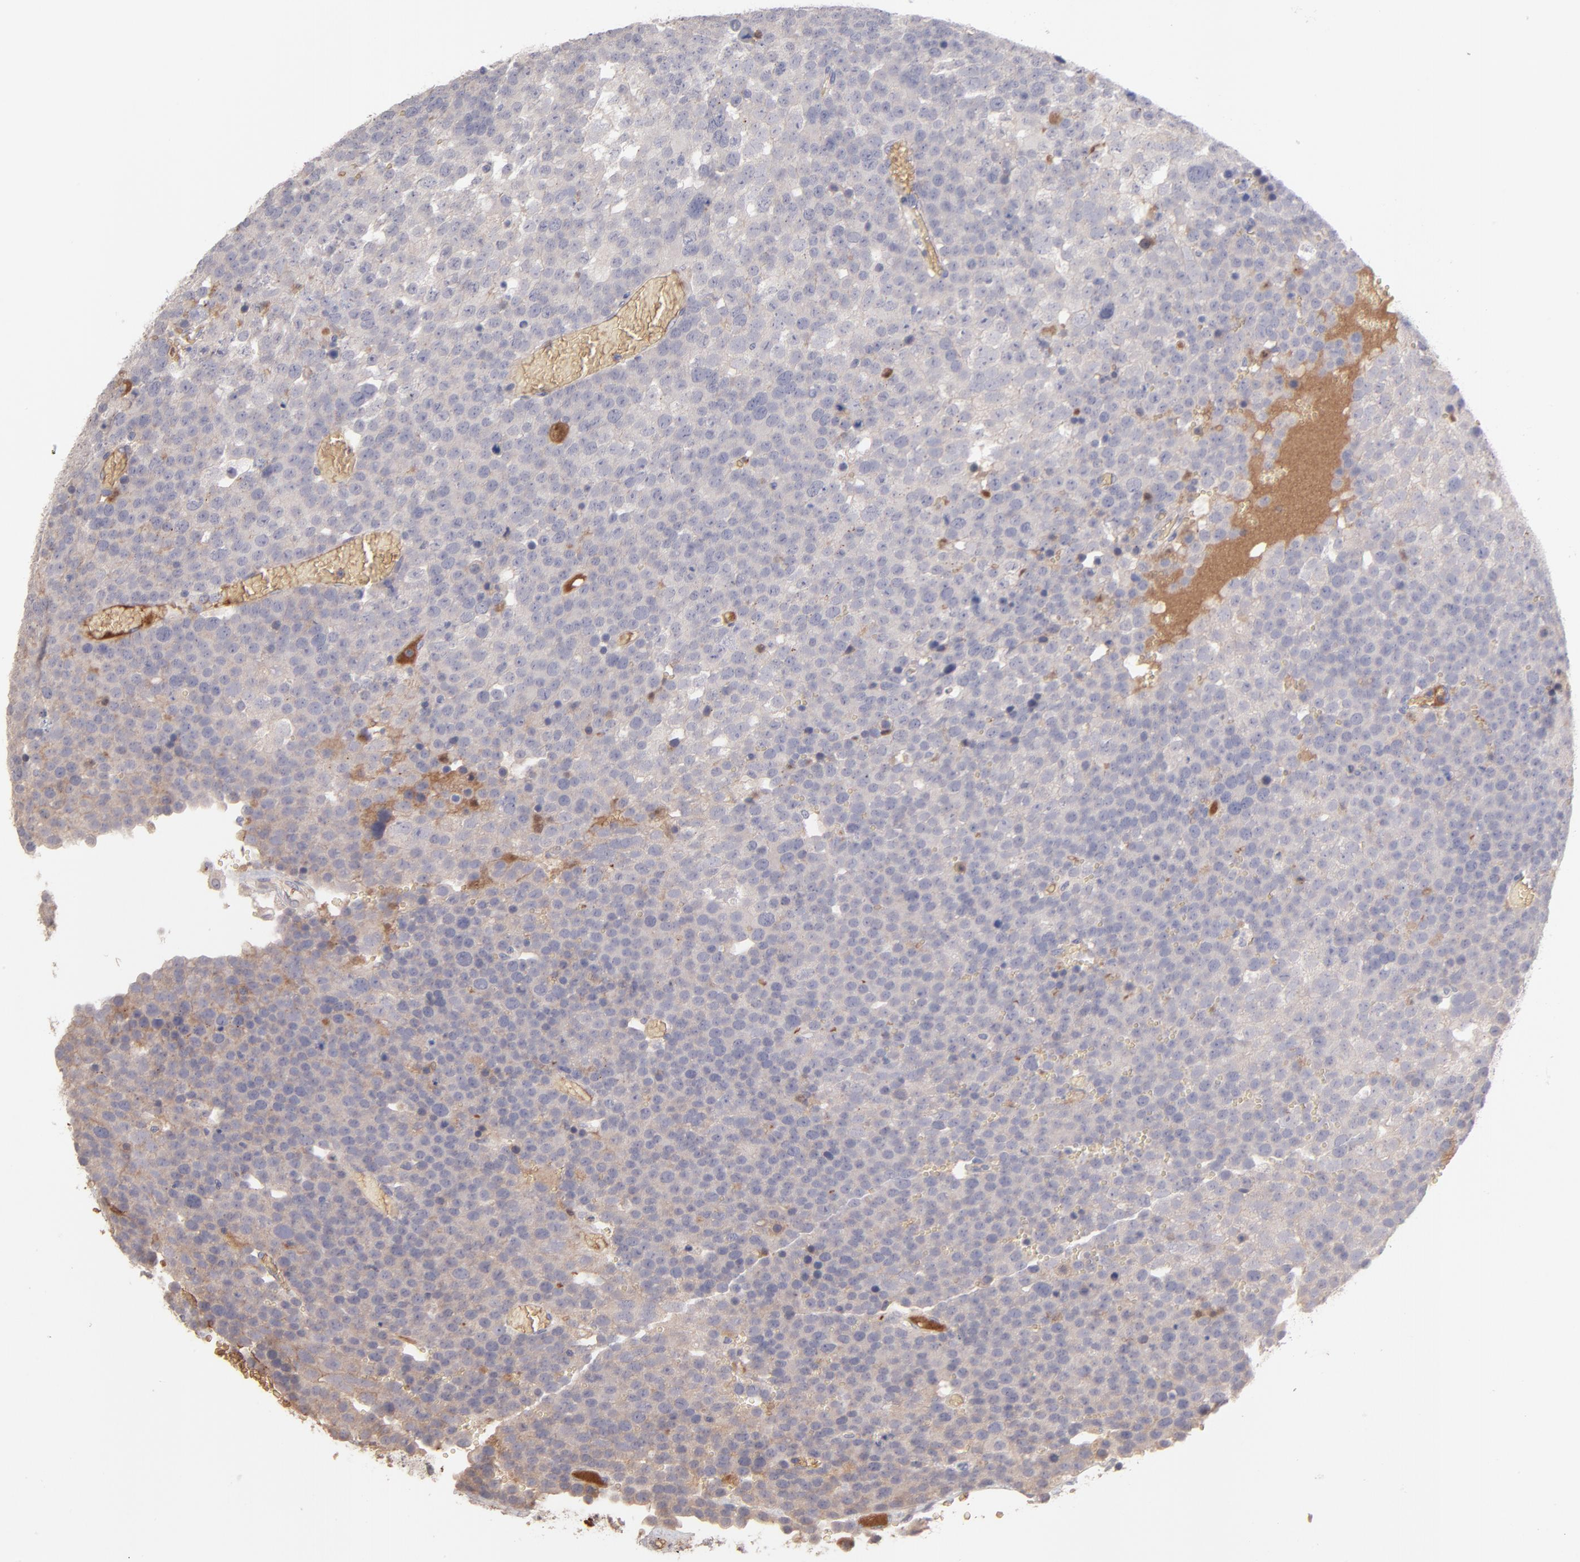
{"staining": {"intensity": "weak", "quantity": "<25%", "location": "cytoplasmic/membranous"}, "tissue": "testis cancer", "cell_type": "Tumor cells", "image_type": "cancer", "snomed": [{"axis": "morphology", "description": "Seminoma, NOS"}, {"axis": "topography", "description": "Testis"}], "caption": "This is an immunohistochemistry photomicrograph of seminoma (testis). There is no expression in tumor cells.", "gene": "F13B", "patient": {"sex": "male", "age": 71}}